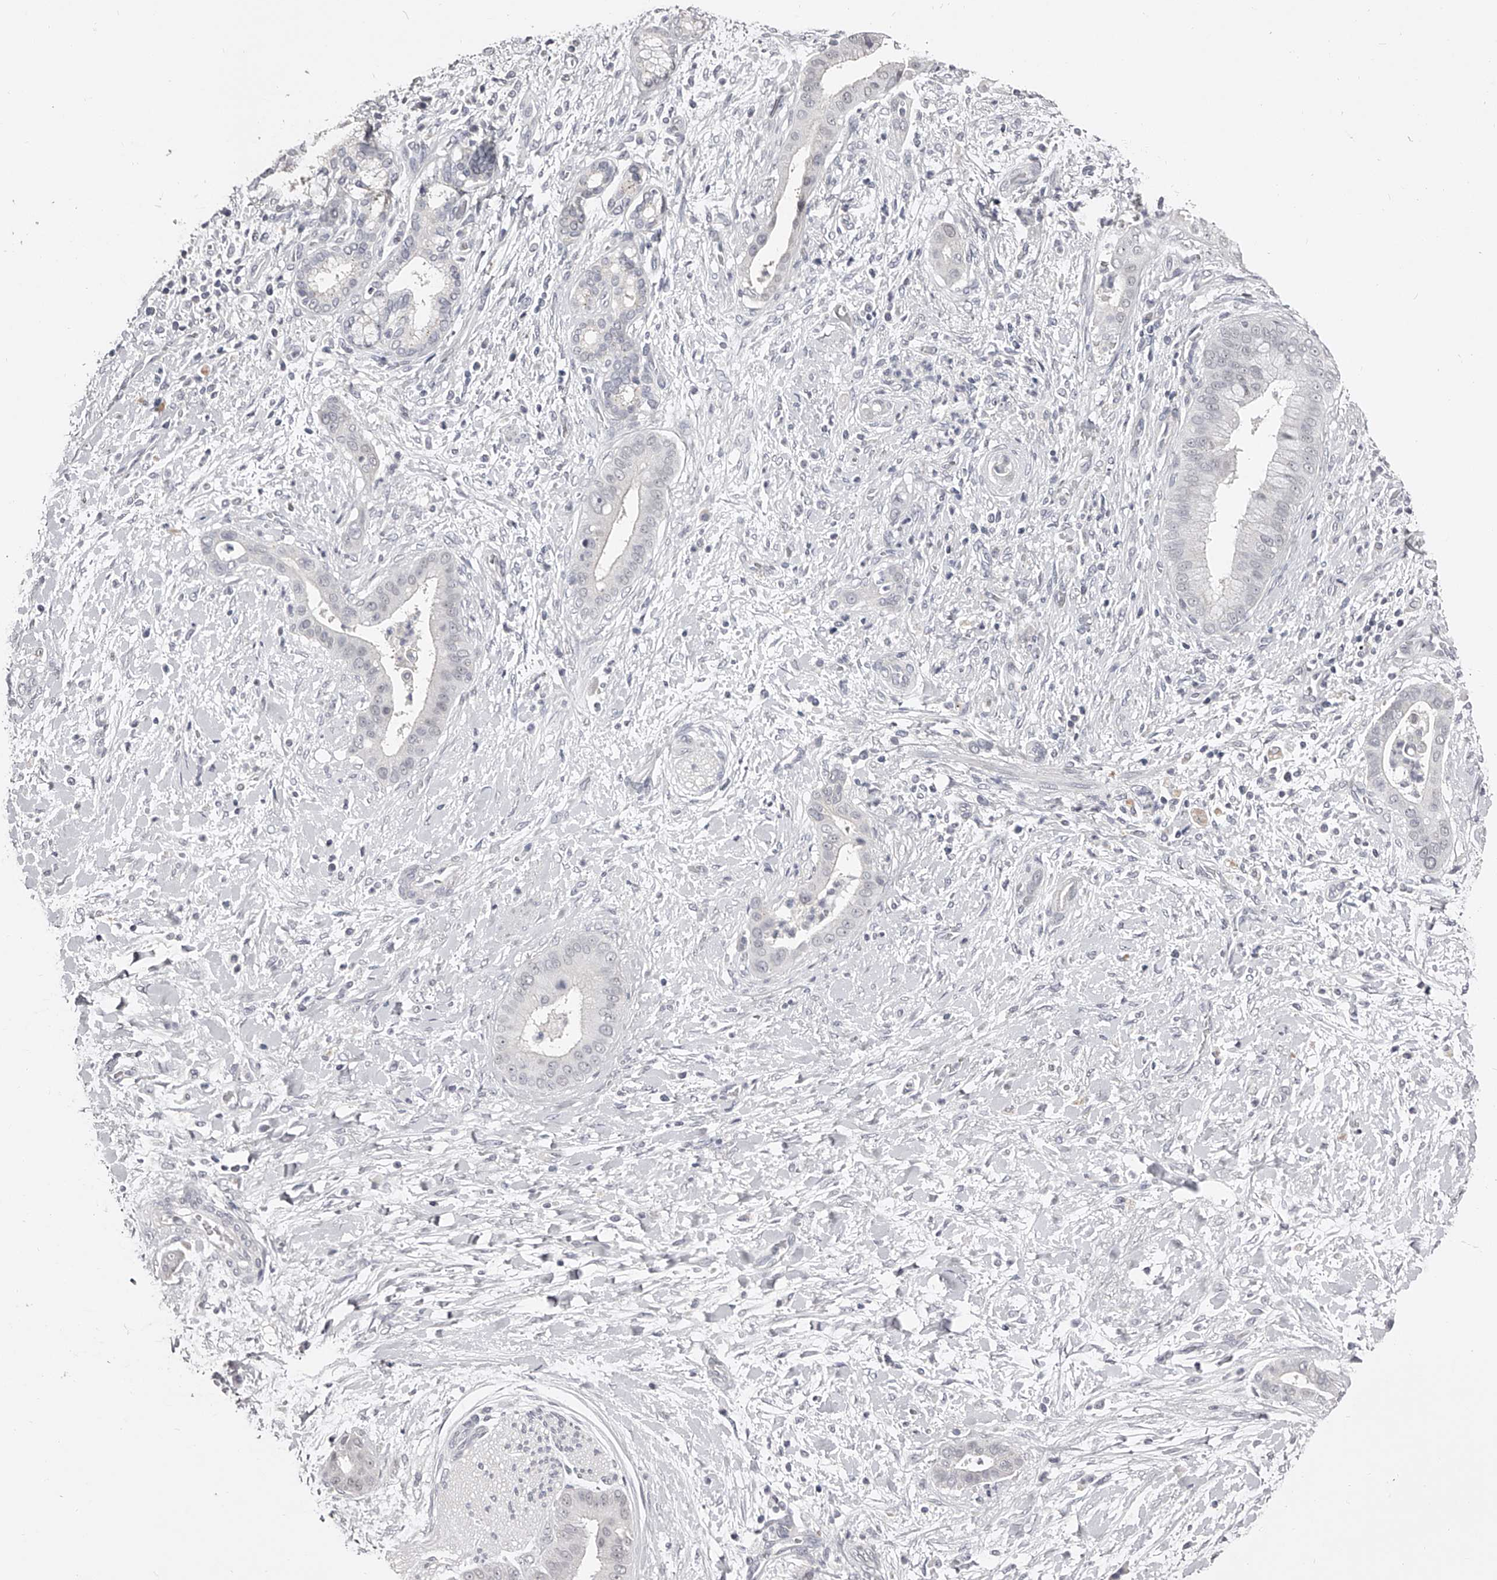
{"staining": {"intensity": "negative", "quantity": "none", "location": "none"}, "tissue": "liver cancer", "cell_type": "Tumor cells", "image_type": "cancer", "snomed": [{"axis": "morphology", "description": "Cholangiocarcinoma"}, {"axis": "topography", "description": "Liver"}], "caption": "IHC of cholangiocarcinoma (liver) reveals no staining in tumor cells.", "gene": "NT5DC1", "patient": {"sex": "female", "age": 54}}